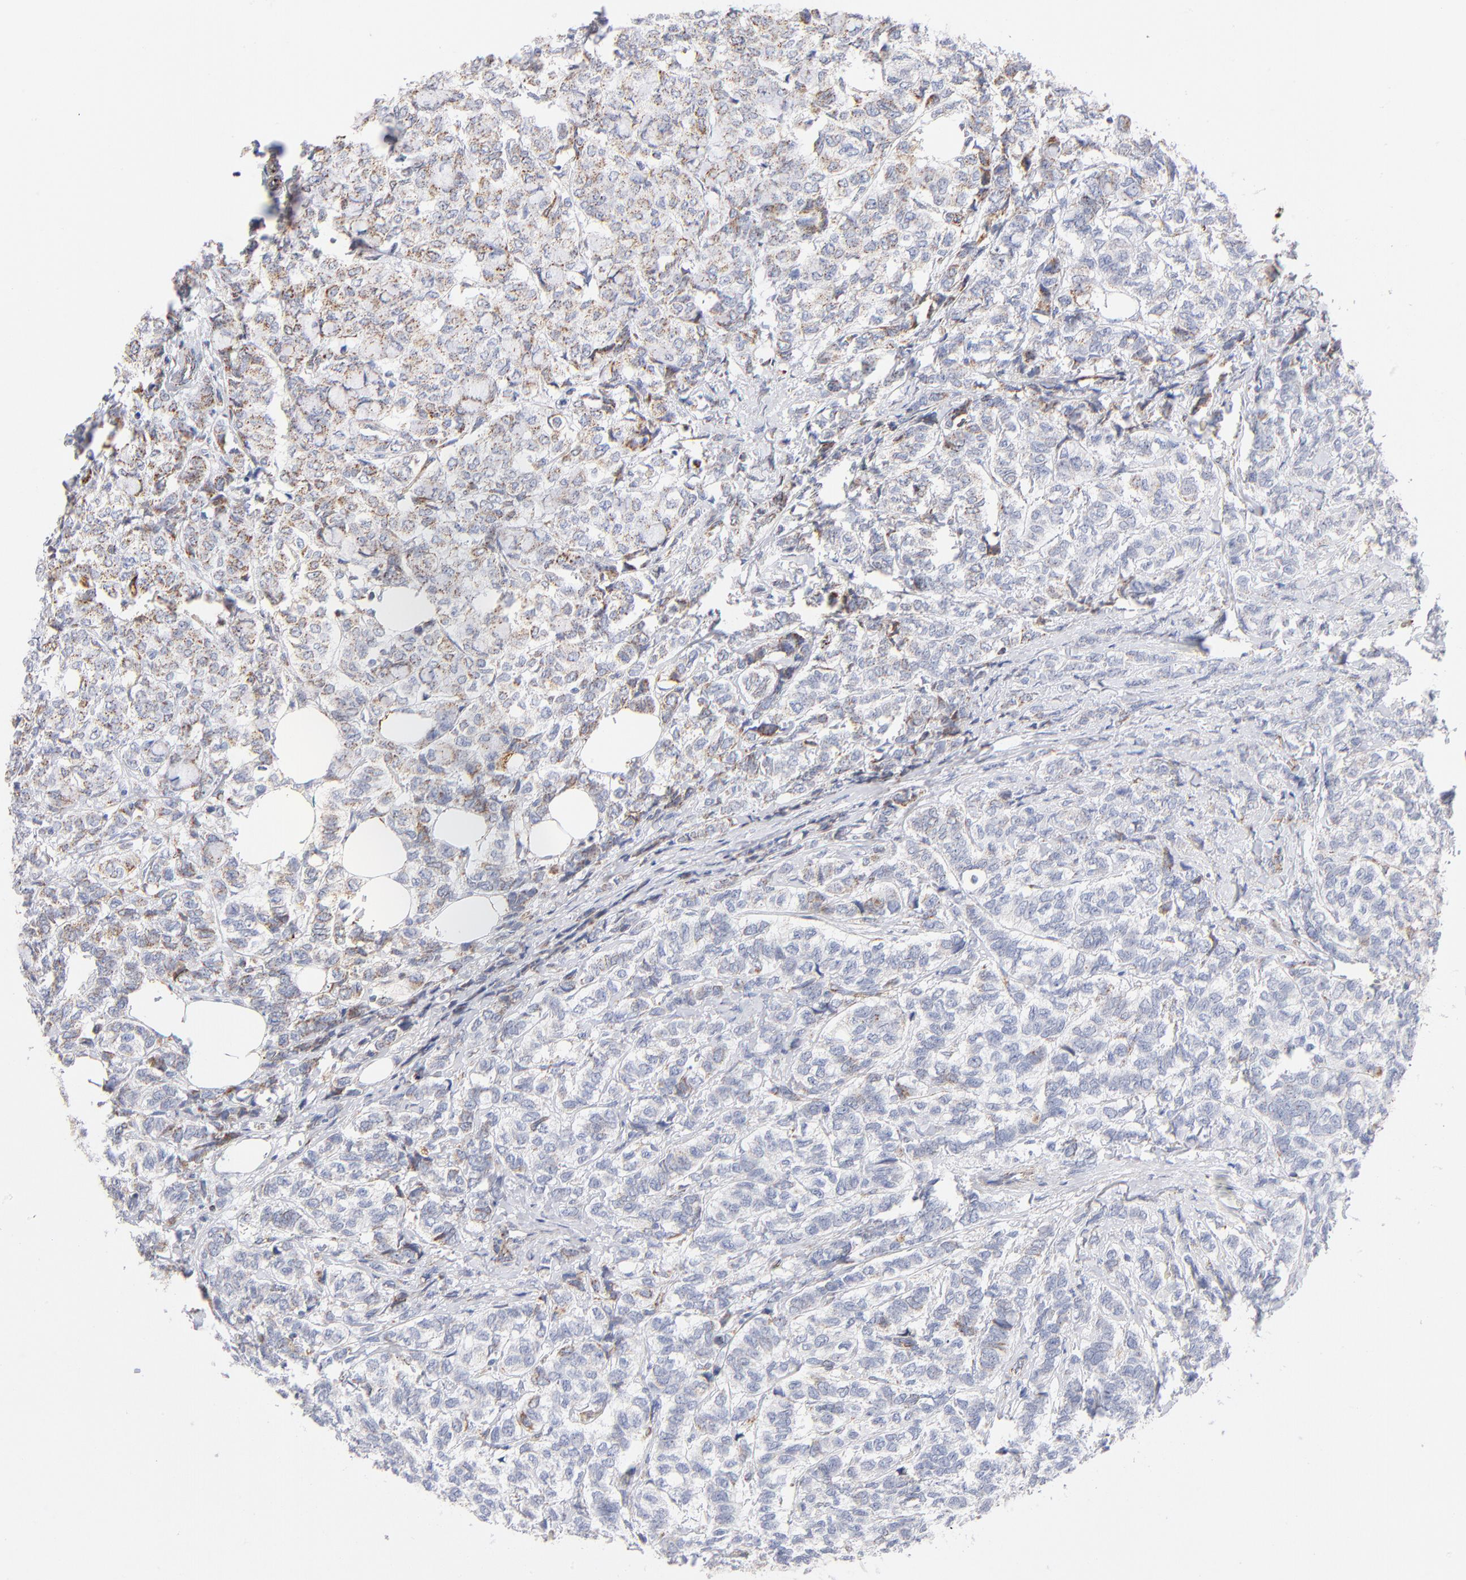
{"staining": {"intensity": "weak", "quantity": "25%-75%", "location": "cytoplasmic/membranous"}, "tissue": "breast cancer", "cell_type": "Tumor cells", "image_type": "cancer", "snomed": [{"axis": "morphology", "description": "Lobular carcinoma"}, {"axis": "topography", "description": "Breast"}], "caption": "Immunohistochemistry (IHC) (DAB (3,3'-diaminobenzidine)) staining of breast lobular carcinoma reveals weak cytoplasmic/membranous protein staining in about 25%-75% of tumor cells.", "gene": "DLAT", "patient": {"sex": "female", "age": 60}}